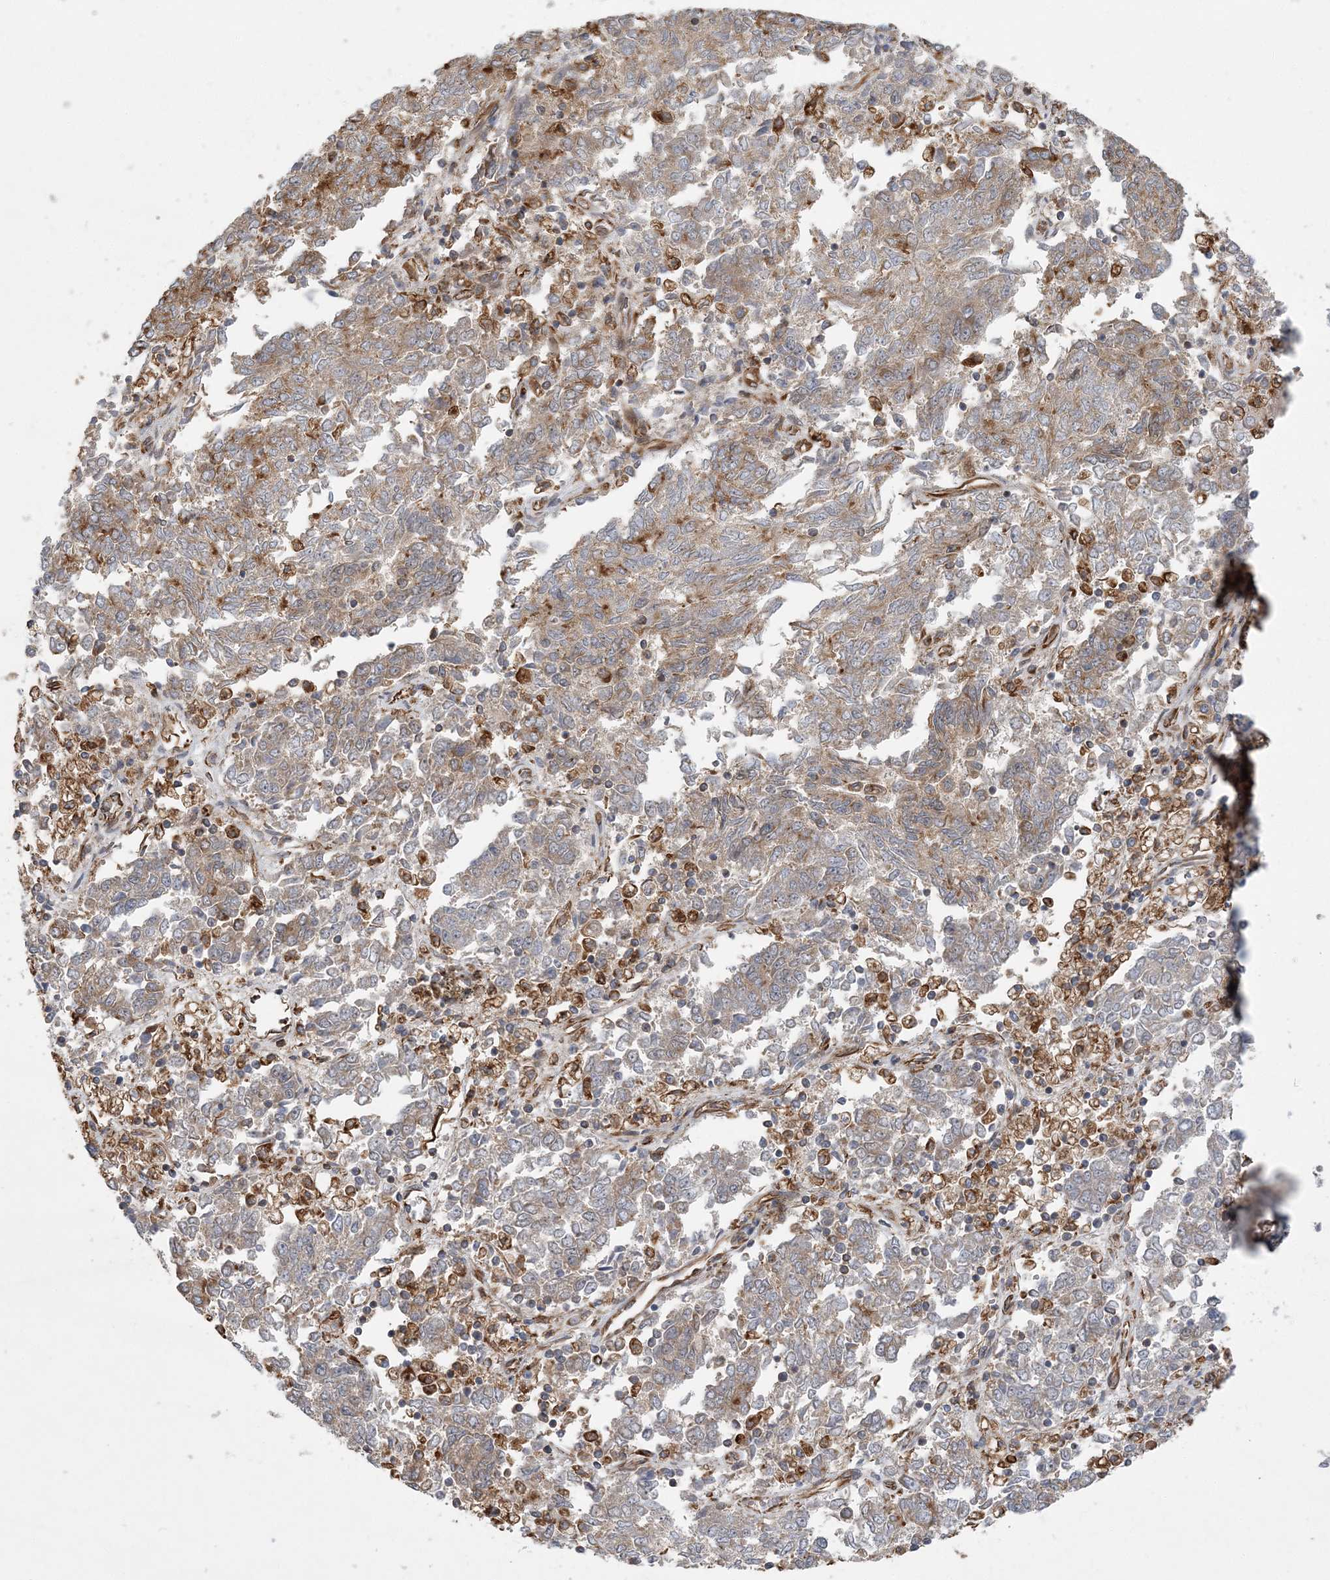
{"staining": {"intensity": "moderate", "quantity": "25%-75%", "location": "cytoplasmic/membranous"}, "tissue": "endometrial cancer", "cell_type": "Tumor cells", "image_type": "cancer", "snomed": [{"axis": "morphology", "description": "Adenocarcinoma, NOS"}, {"axis": "topography", "description": "Endometrium"}], "caption": "Immunohistochemistry of endometrial cancer (adenocarcinoma) exhibits medium levels of moderate cytoplasmic/membranous positivity in approximately 25%-75% of tumor cells. Nuclei are stained in blue.", "gene": "FAM114A2", "patient": {"sex": "female", "age": 80}}